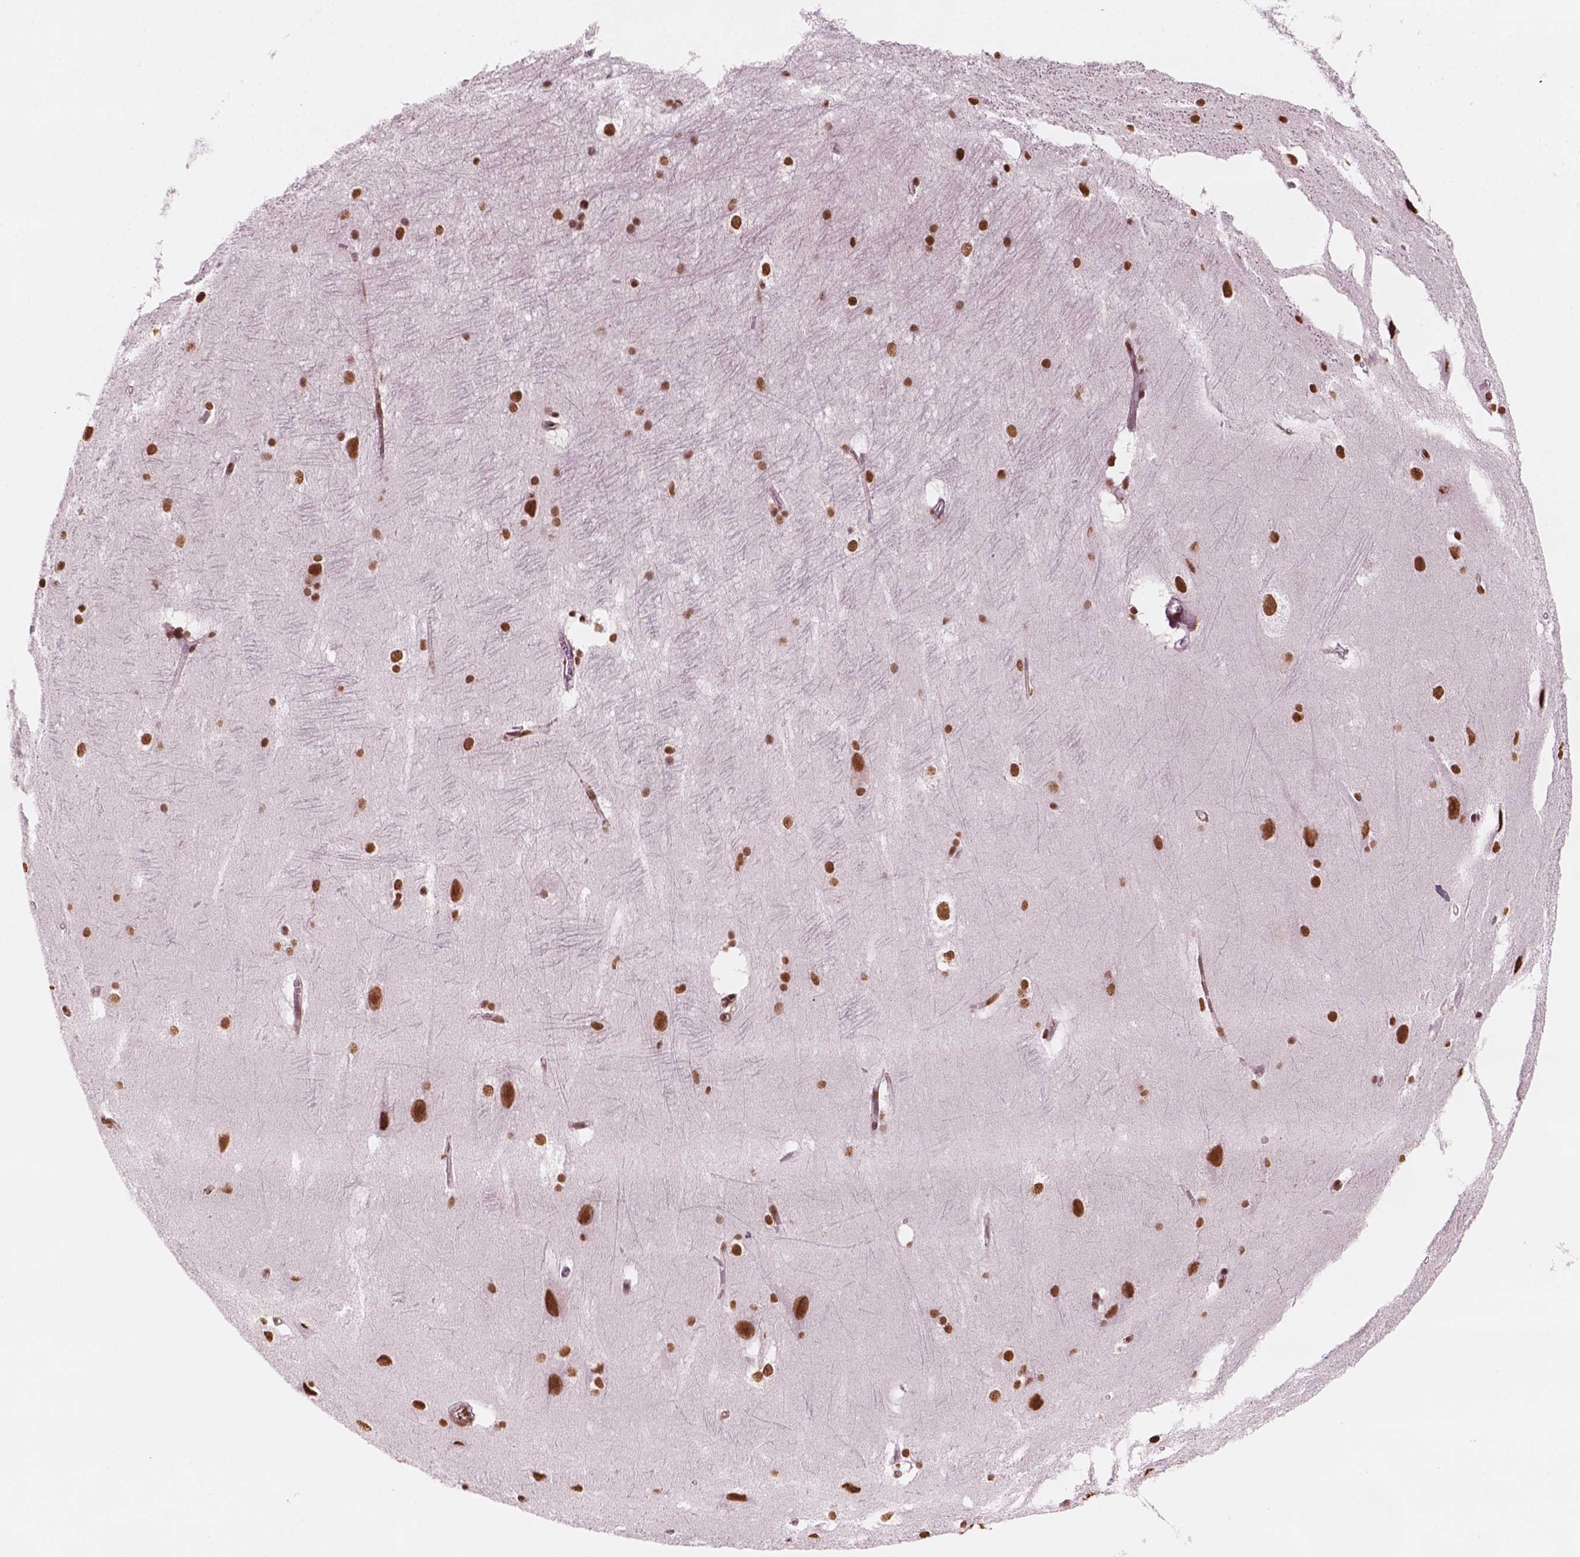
{"staining": {"intensity": "strong", "quantity": ">75%", "location": "nuclear"}, "tissue": "hippocampus", "cell_type": "Glial cells", "image_type": "normal", "snomed": [{"axis": "morphology", "description": "Normal tissue, NOS"}, {"axis": "topography", "description": "Cerebral cortex"}, {"axis": "topography", "description": "Hippocampus"}], "caption": "Immunohistochemistry (IHC) of unremarkable hippocampus demonstrates high levels of strong nuclear positivity in about >75% of glial cells.", "gene": "GTF3C5", "patient": {"sex": "female", "age": 19}}